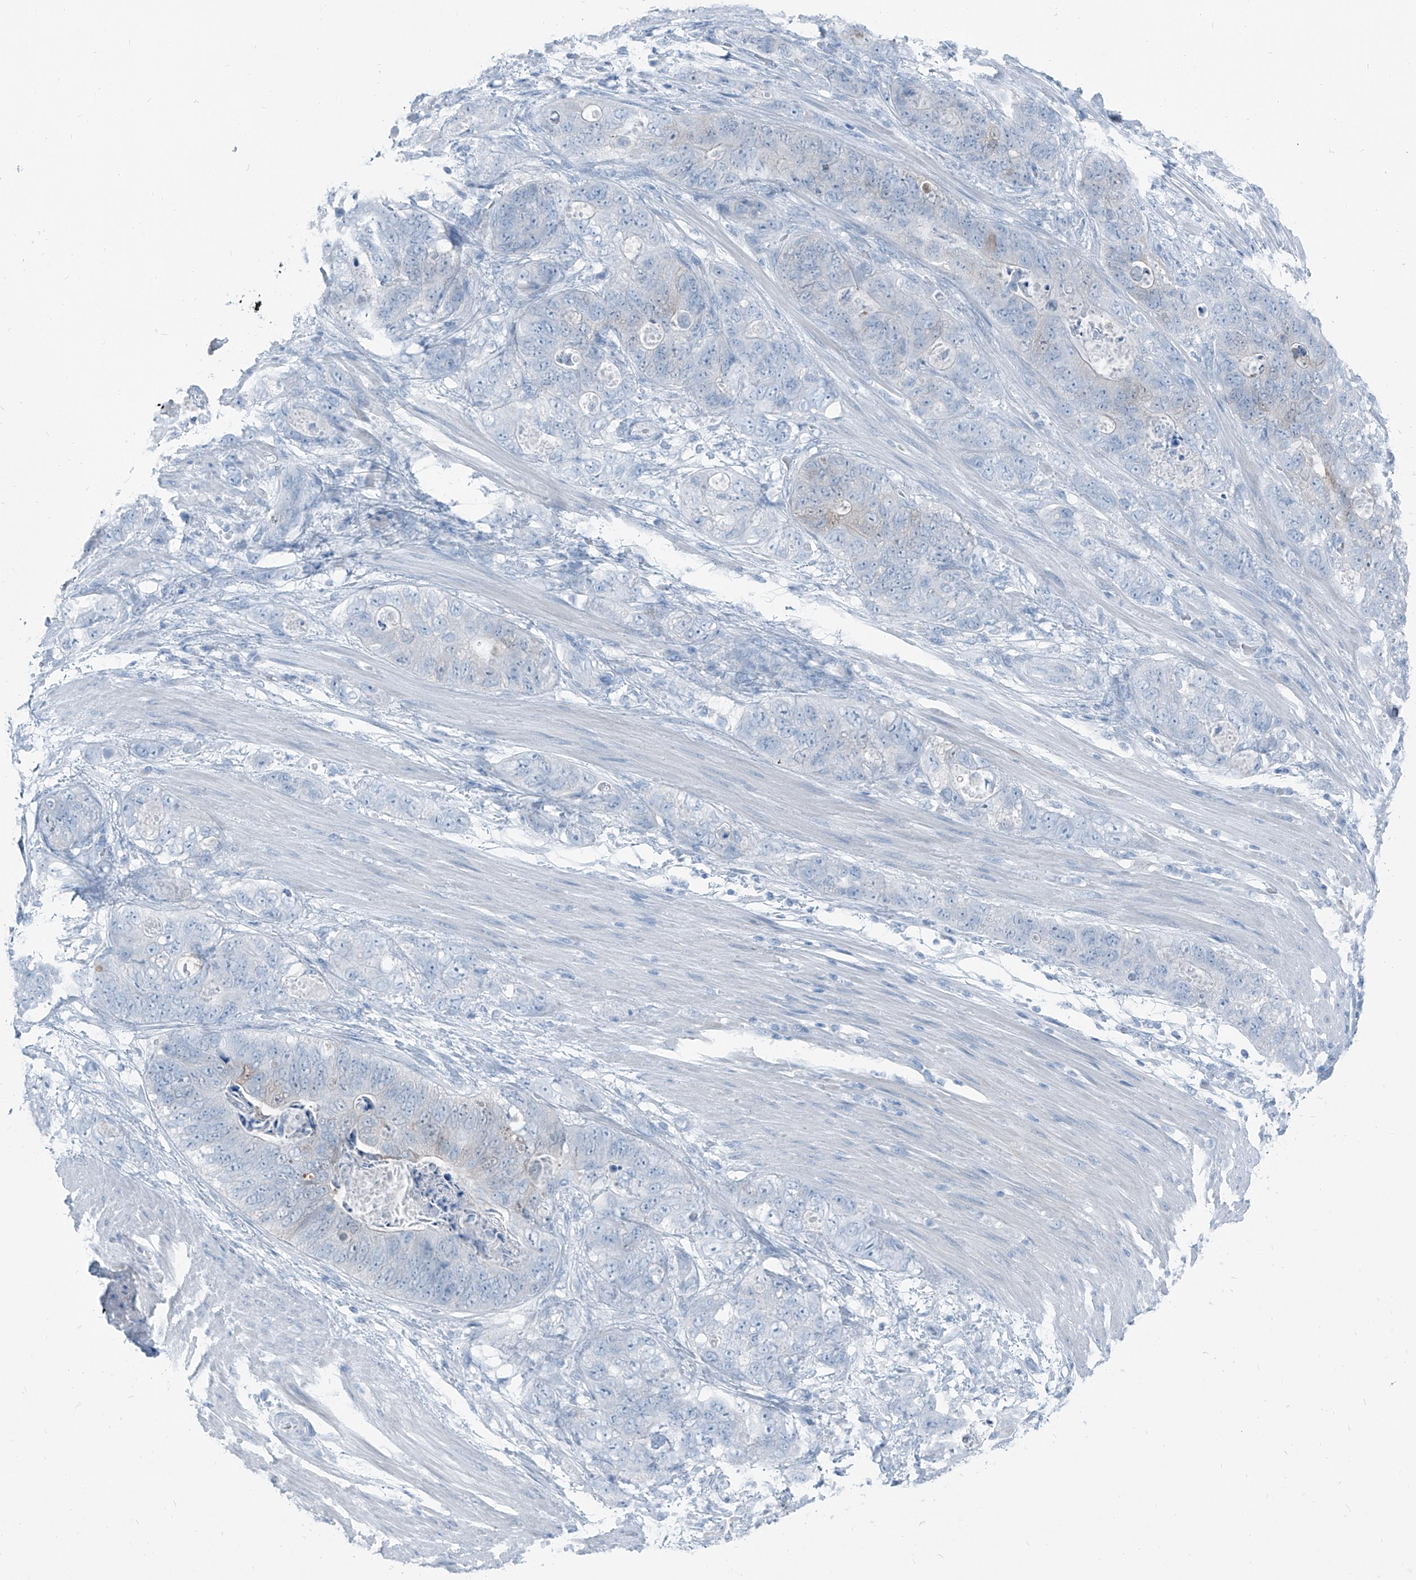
{"staining": {"intensity": "negative", "quantity": "none", "location": "none"}, "tissue": "stomach cancer", "cell_type": "Tumor cells", "image_type": "cancer", "snomed": [{"axis": "morphology", "description": "Normal tissue, NOS"}, {"axis": "morphology", "description": "Adenocarcinoma, NOS"}, {"axis": "topography", "description": "Stomach"}], "caption": "DAB (3,3'-diaminobenzidine) immunohistochemical staining of human stomach adenocarcinoma exhibits no significant positivity in tumor cells. (Brightfield microscopy of DAB immunohistochemistry (IHC) at high magnification).", "gene": "RGN", "patient": {"sex": "female", "age": 89}}